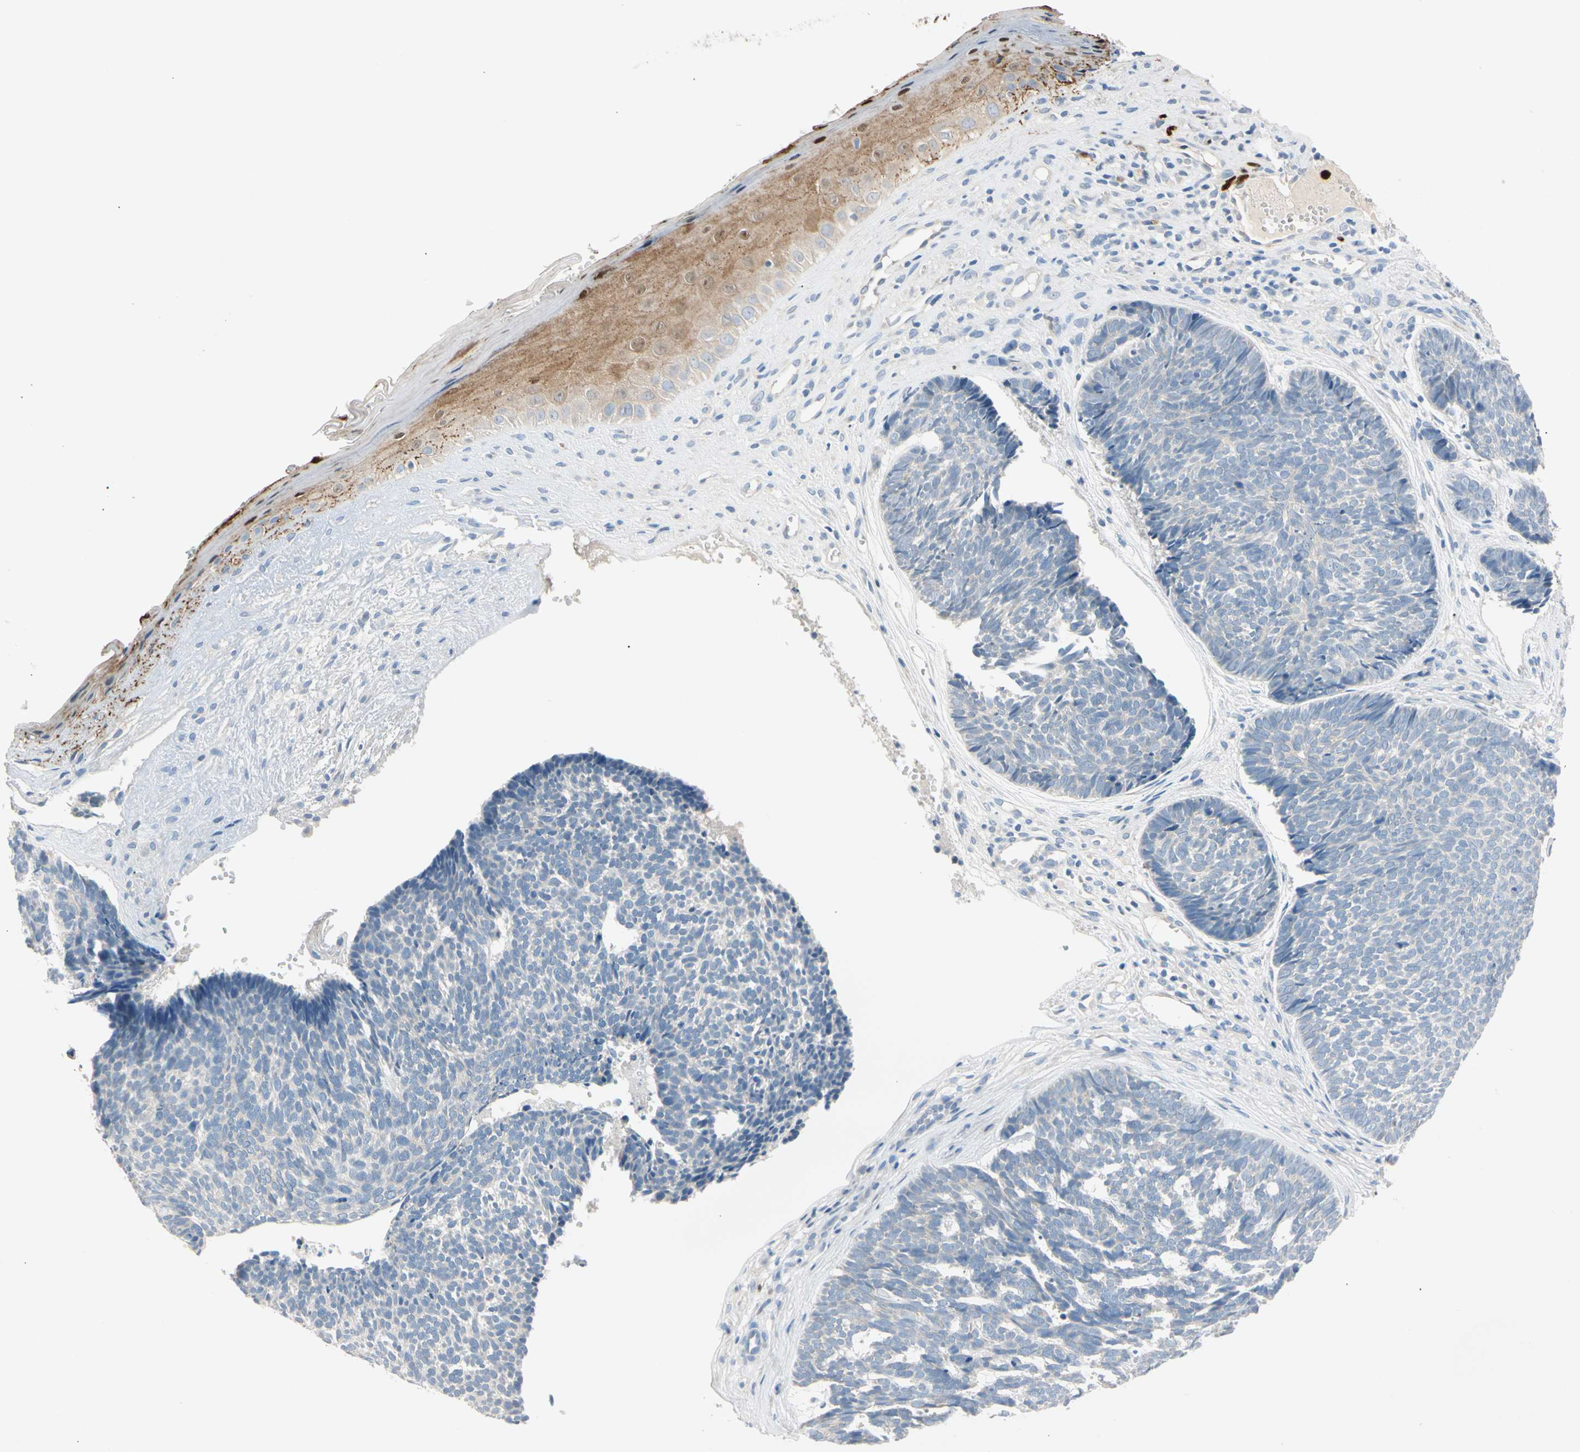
{"staining": {"intensity": "negative", "quantity": "none", "location": "none"}, "tissue": "skin cancer", "cell_type": "Tumor cells", "image_type": "cancer", "snomed": [{"axis": "morphology", "description": "Basal cell carcinoma"}, {"axis": "topography", "description": "Skin"}], "caption": "DAB (3,3'-diaminobenzidine) immunohistochemical staining of human skin cancer (basal cell carcinoma) reveals no significant expression in tumor cells. (DAB IHC, high magnification).", "gene": "TRAF5", "patient": {"sex": "male", "age": 84}}